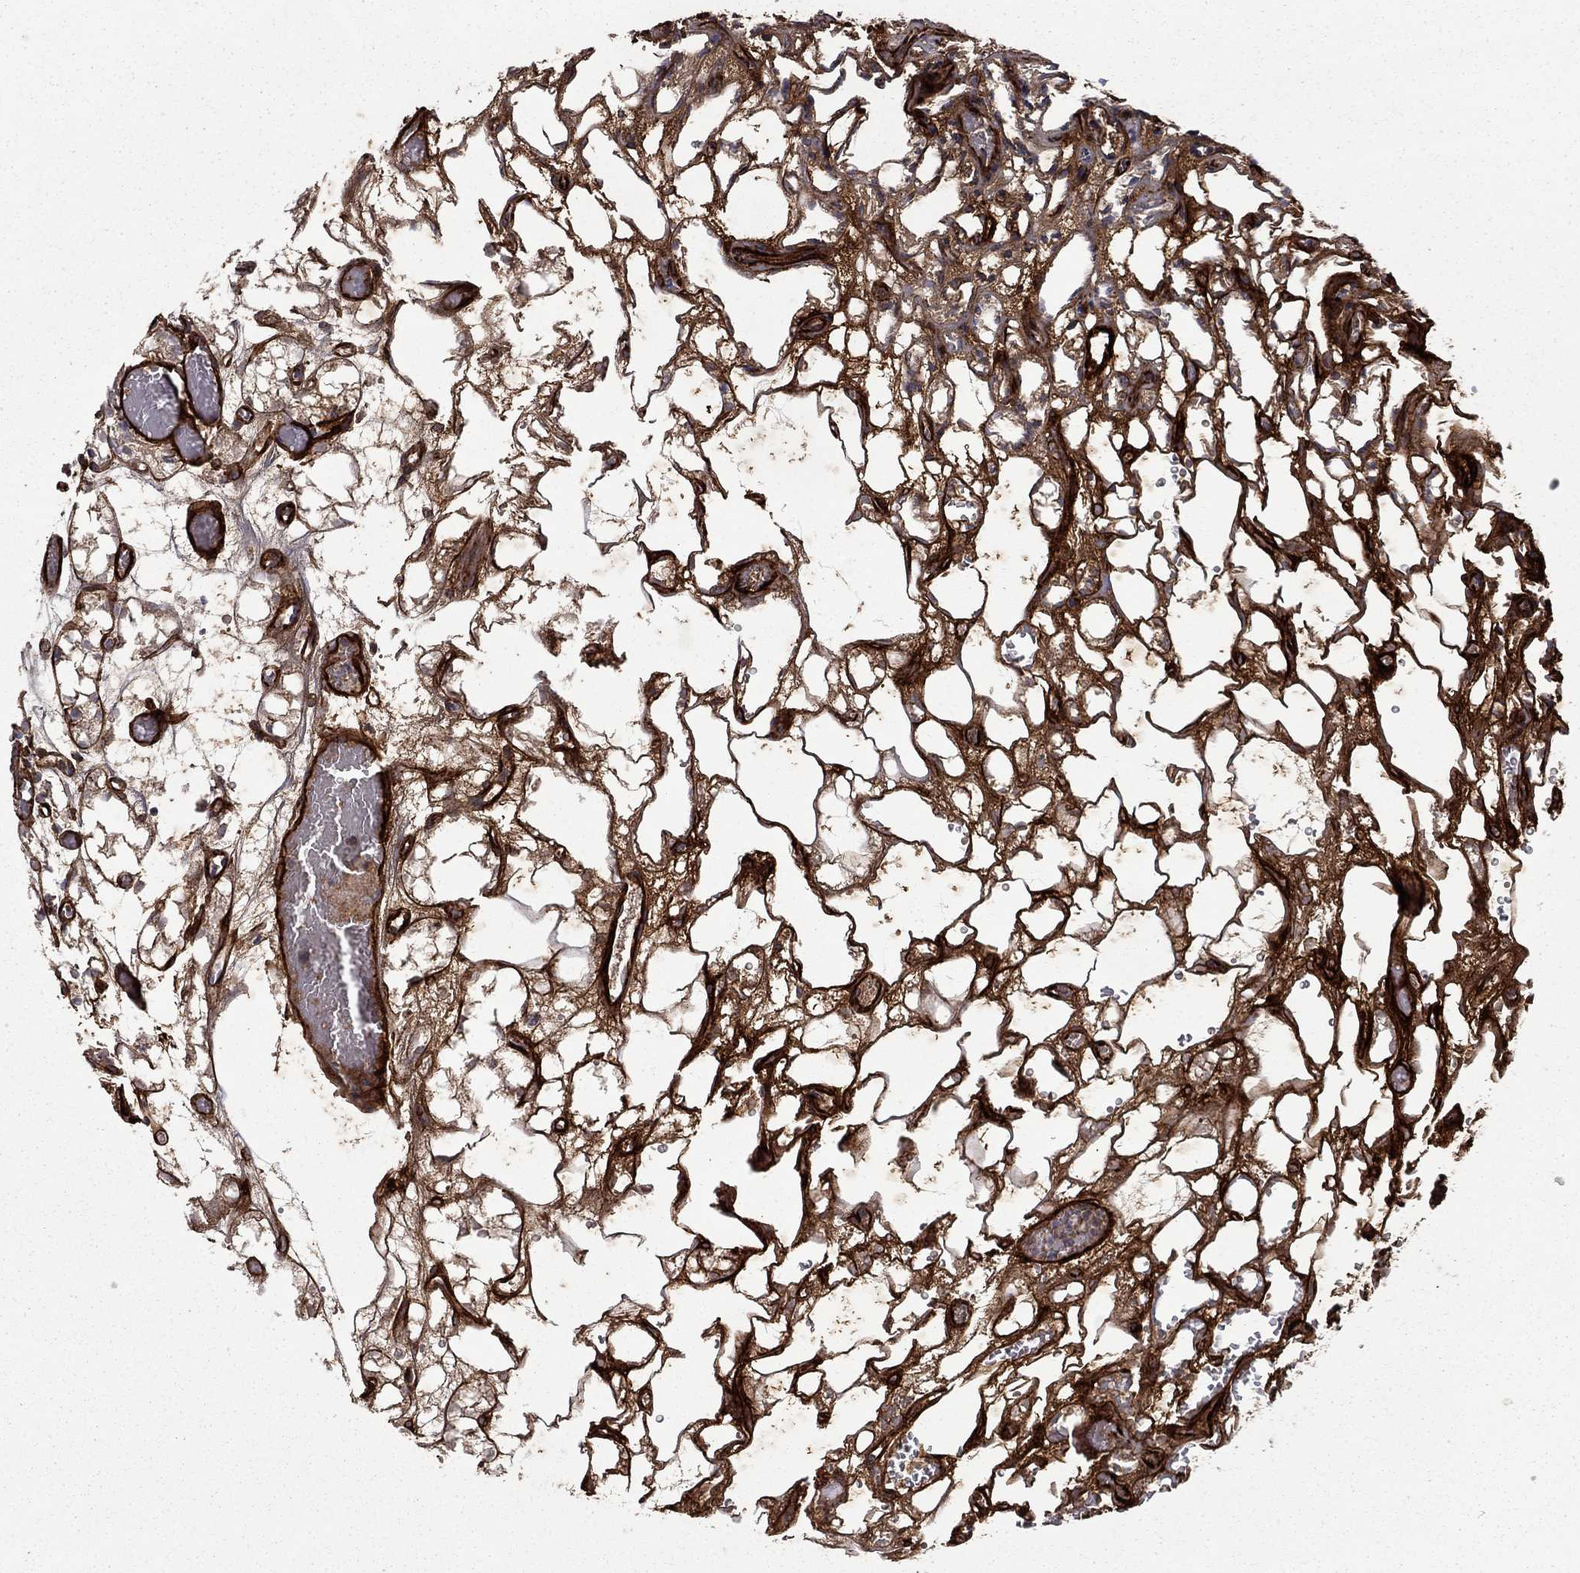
{"staining": {"intensity": "strong", "quantity": "25%-75%", "location": "cytoplasmic/membranous"}, "tissue": "renal cancer", "cell_type": "Tumor cells", "image_type": "cancer", "snomed": [{"axis": "morphology", "description": "Adenocarcinoma, NOS"}, {"axis": "topography", "description": "Kidney"}], "caption": "The image demonstrates staining of renal cancer, revealing strong cytoplasmic/membranous protein staining (brown color) within tumor cells.", "gene": "COL18A1", "patient": {"sex": "female", "age": 69}}